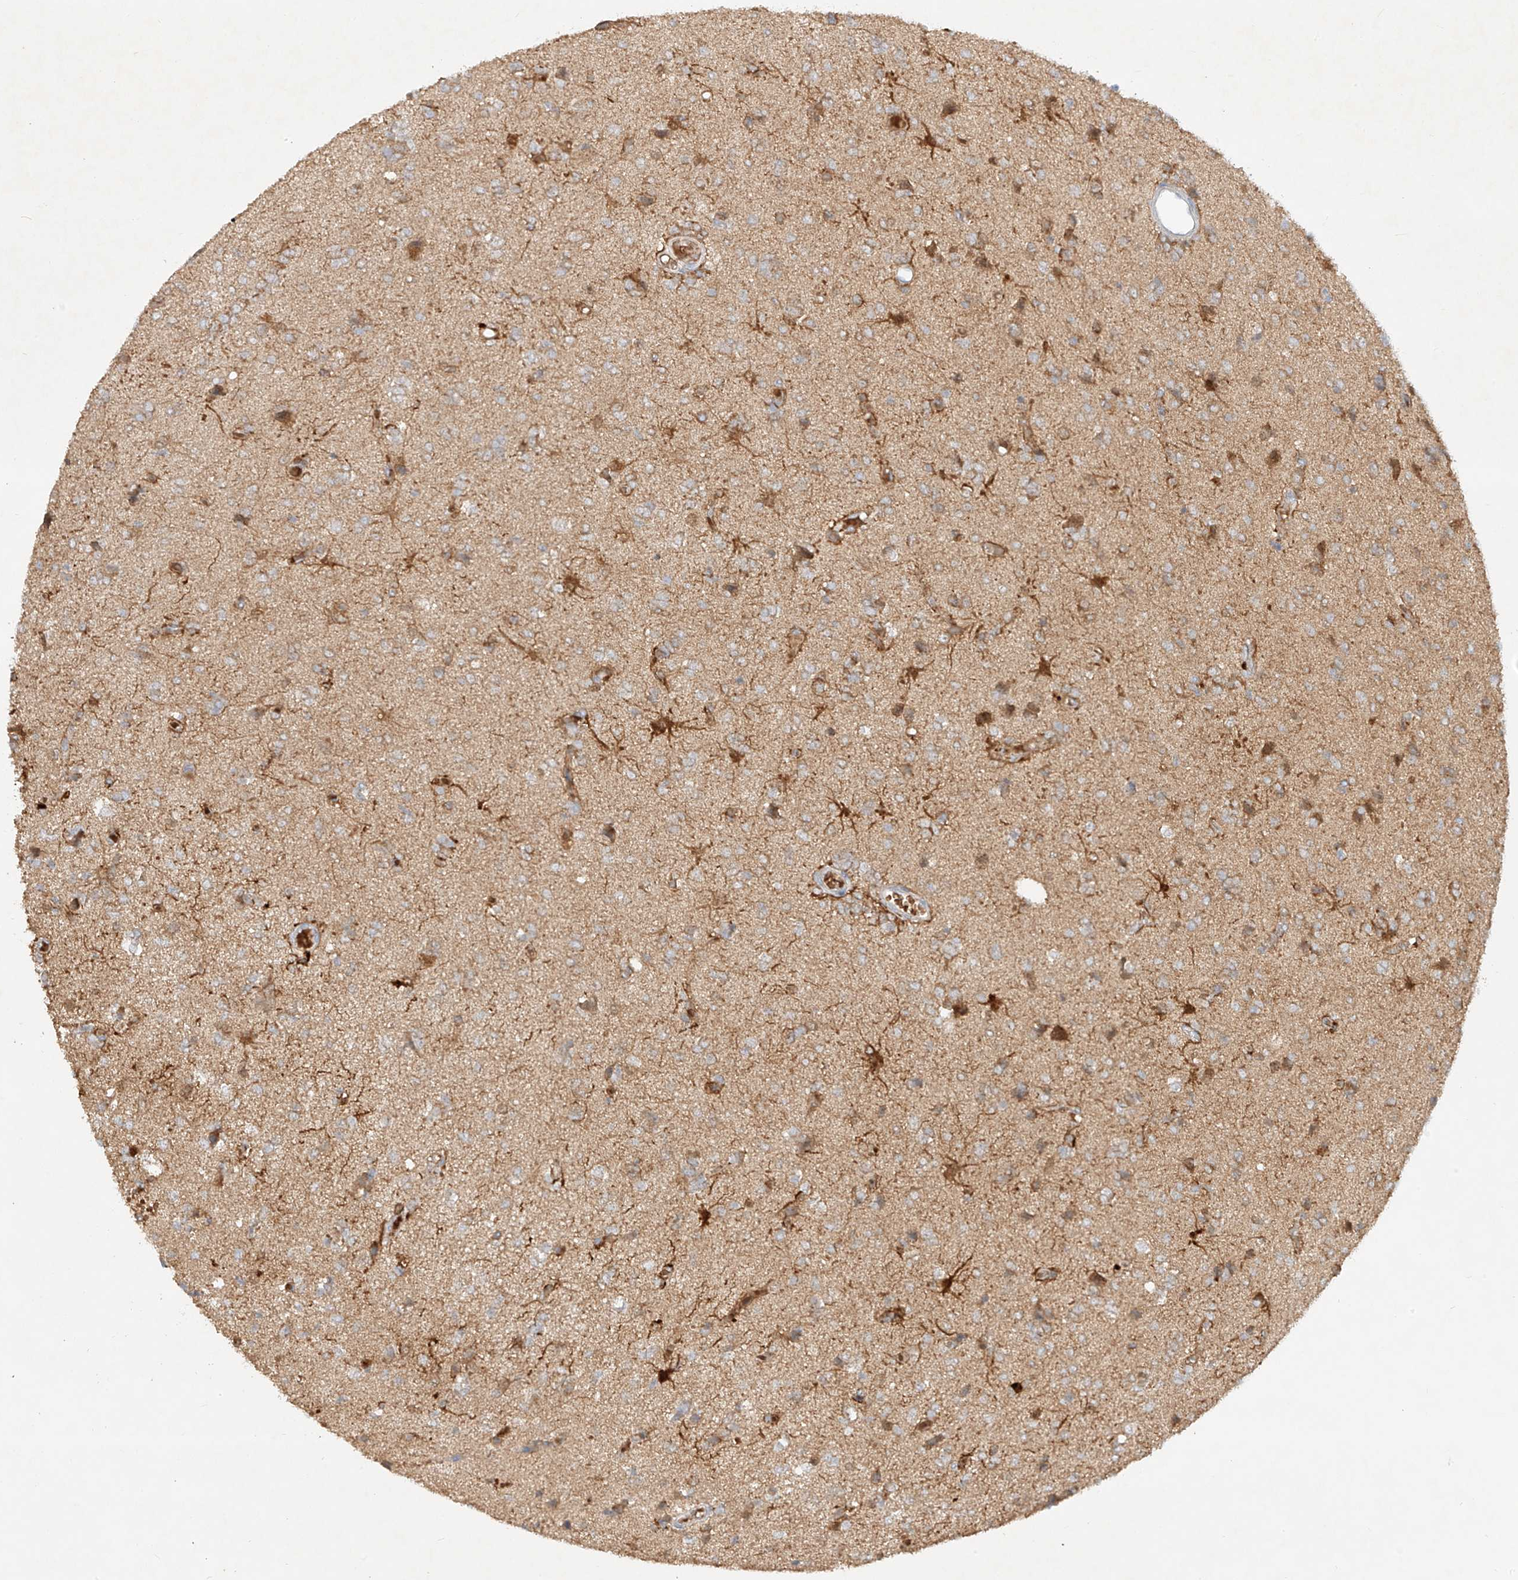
{"staining": {"intensity": "negative", "quantity": "none", "location": "none"}, "tissue": "glioma", "cell_type": "Tumor cells", "image_type": "cancer", "snomed": [{"axis": "morphology", "description": "Glioma, malignant, High grade"}, {"axis": "topography", "description": "Brain"}], "caption": "High magnification brightfield microscopy of glioma stained with DAB (3,3'-diaminobenzidine) (brown) and counterstained with hematoxylin (blue): tumor cells show no significant positivity.", "gene": "KPNA7", "patient": {"sex": "female", "age": 59}}